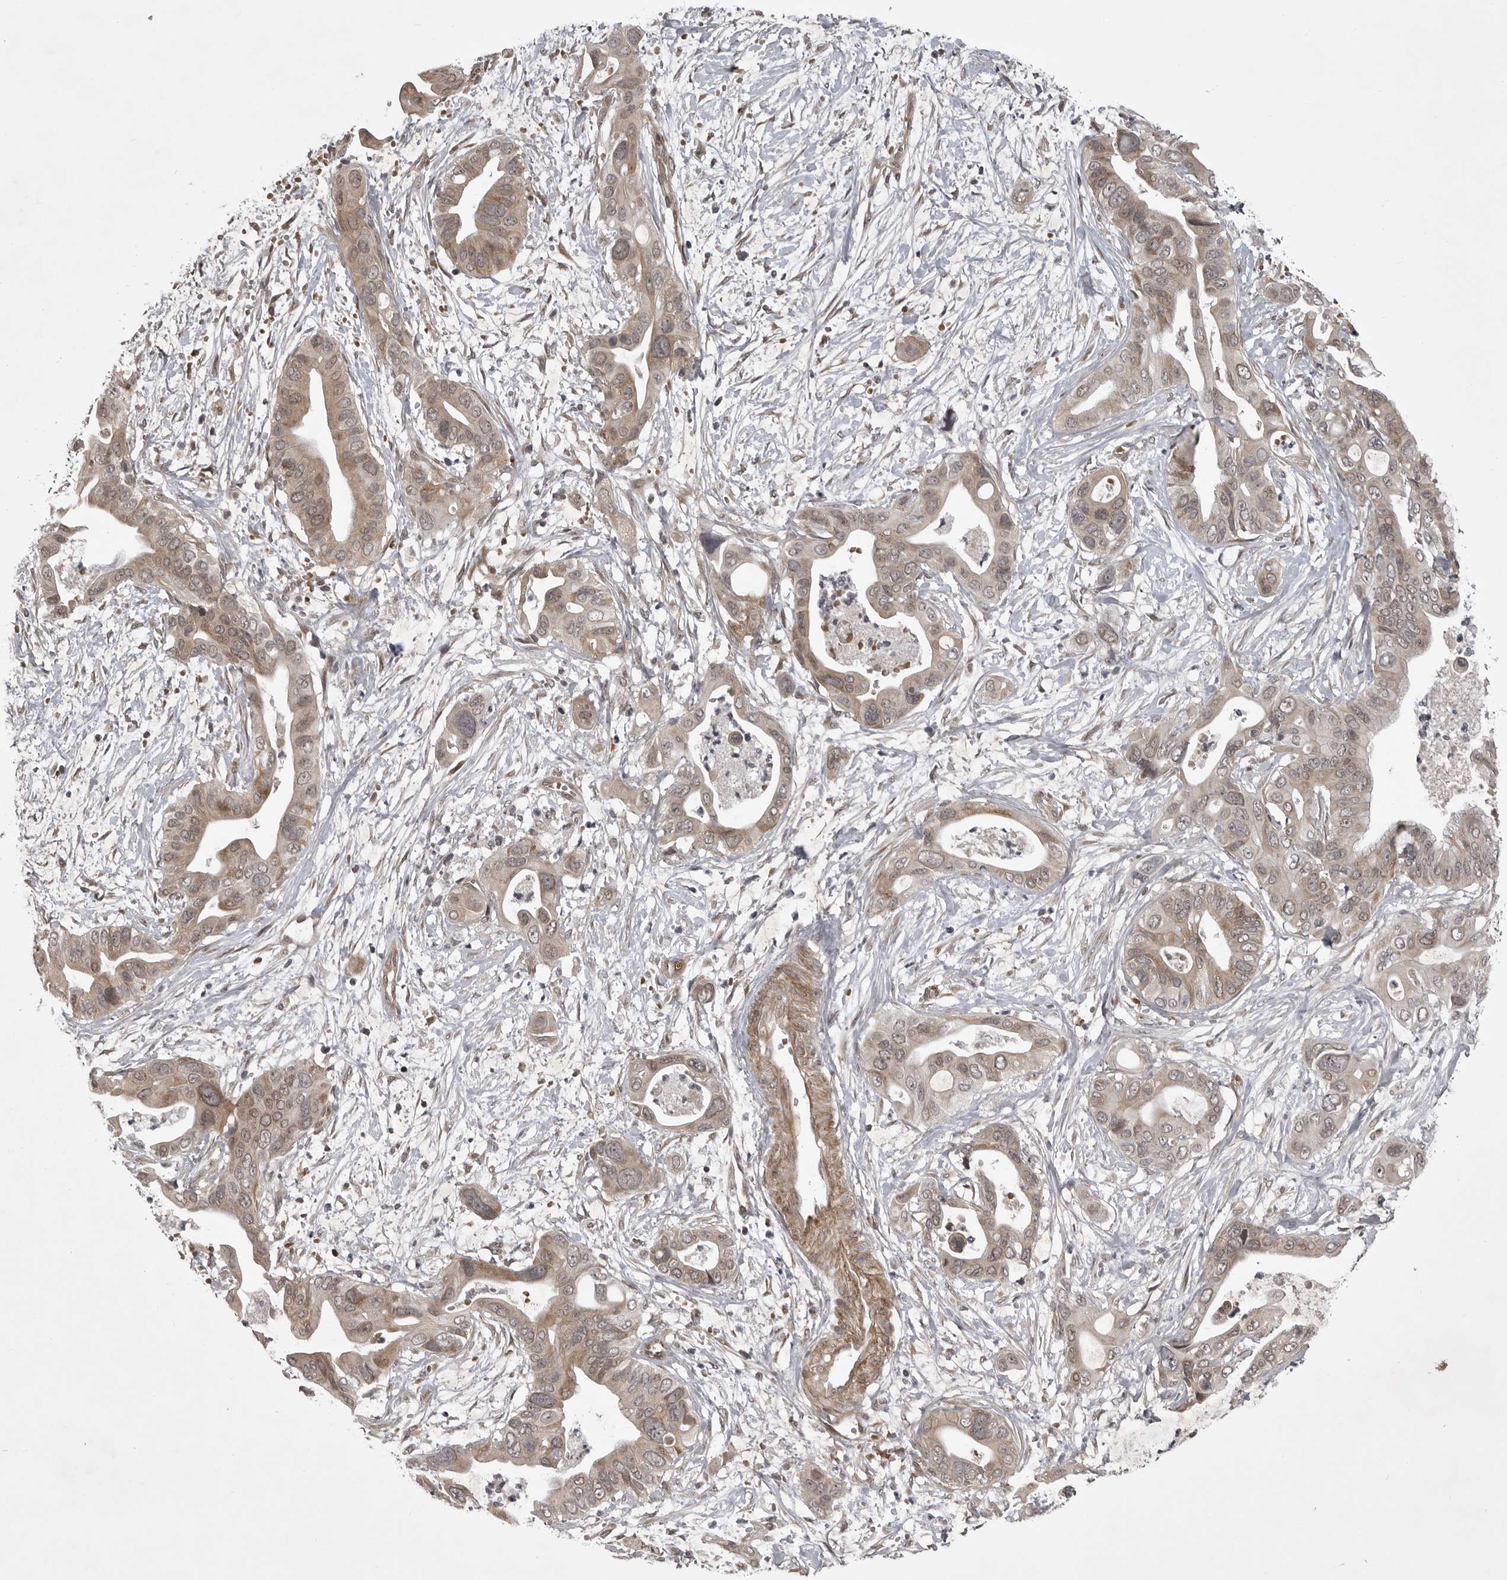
{"staining": {"intensity": "weak", "quantity": ">75%", "location": "cytoplasmic/membranous"}, "tissue": "pancreatic cancer", "cell_type": "Tumor cells", "image_type": "cancer", "snomed": [{"axis": "morphology", "description": "Adenocarcinoma, NOS"}, {"axis": "topography", "description": "Pancreas"}], "caption": "An image of human pancreatic cancer (adenocarcinoma) stained for a protein displays weak cytoplasmic/membranous brown staining in tumor cells.", "gene": "SNX16", "patient": {"sex": "male", "age": 66}}